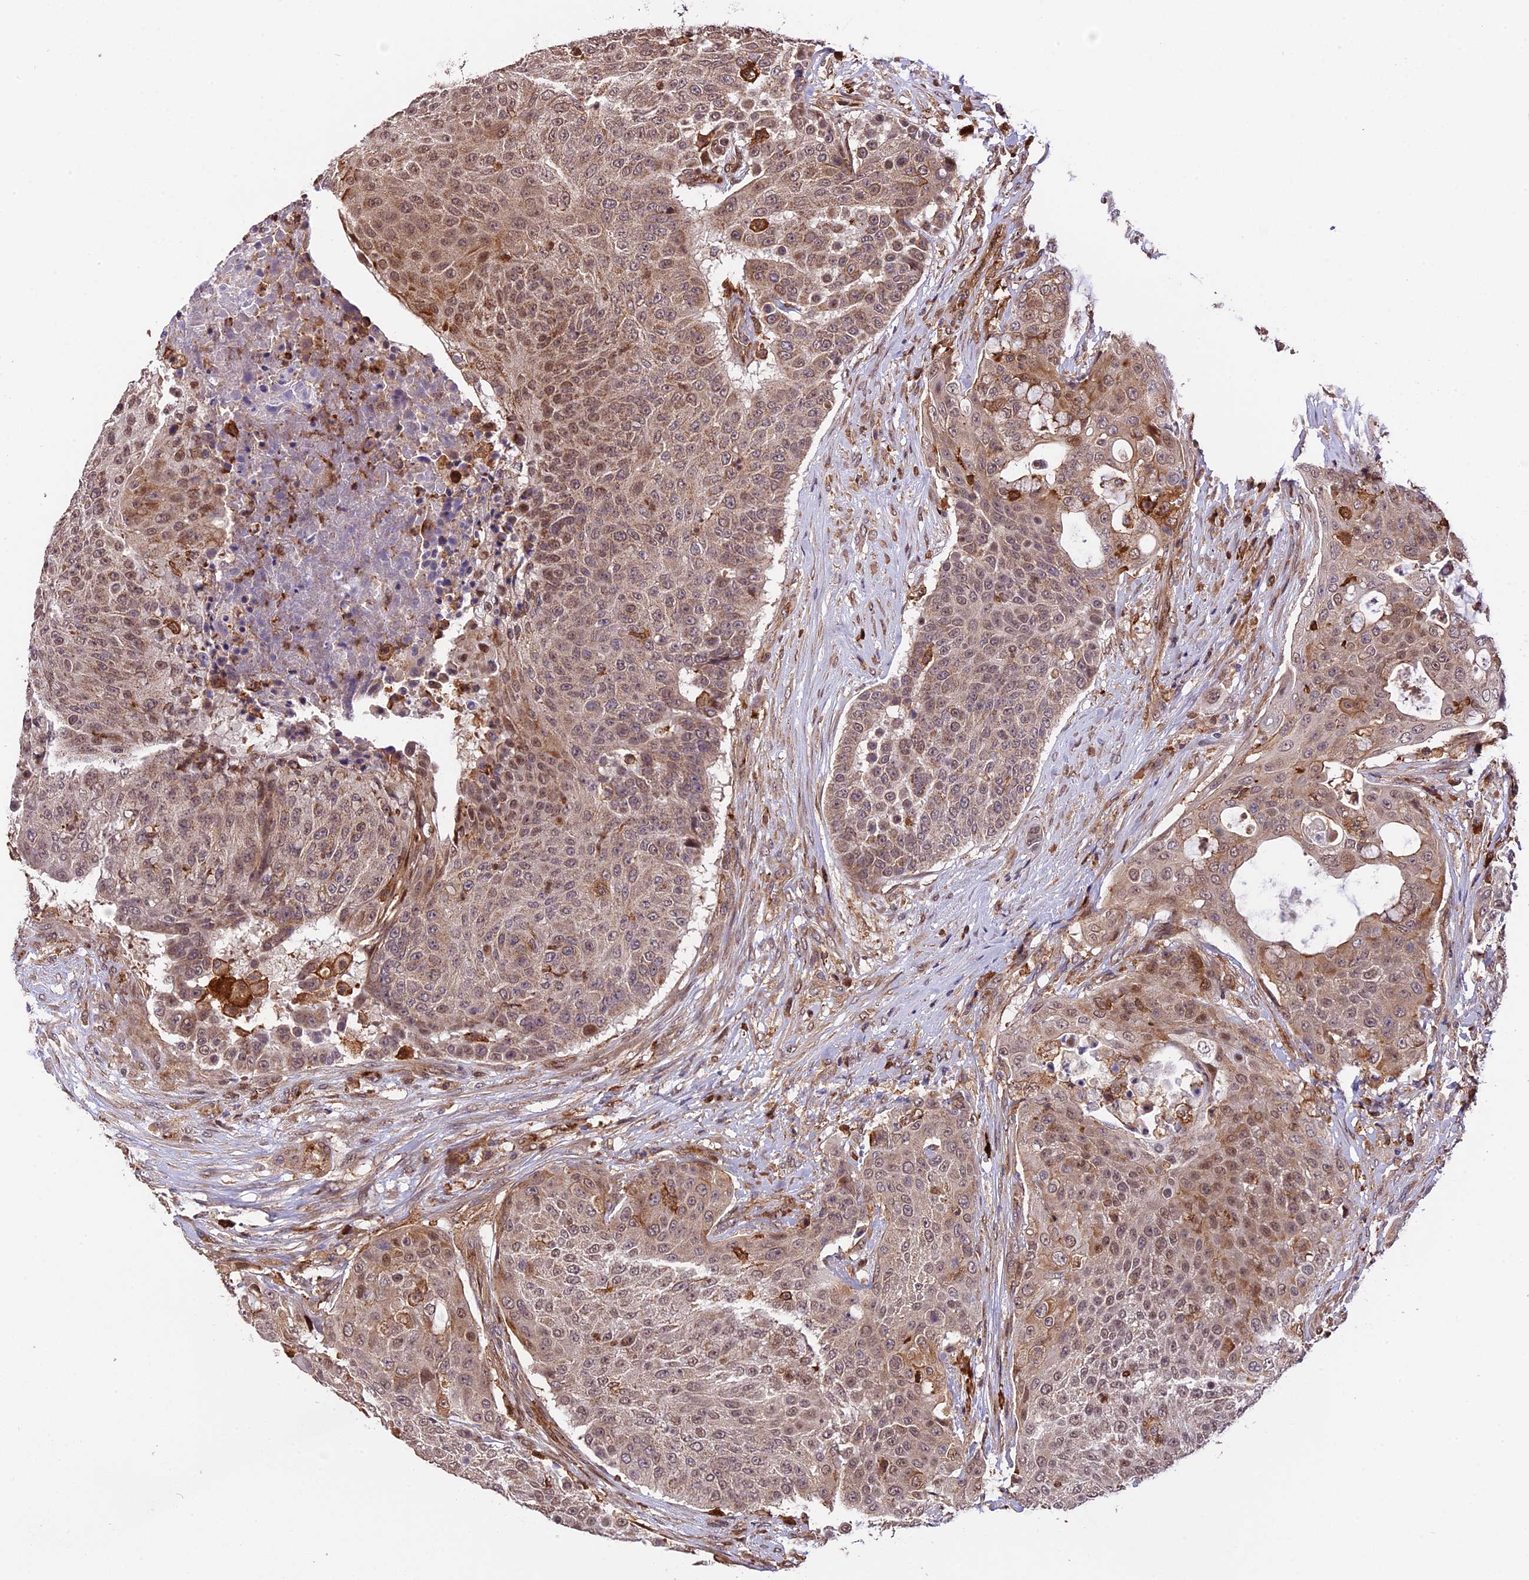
{"staining": {"intensity": "weak", "quantity": ">75%", "location": "cytoplasmic/membranous,nuclear"}, "tissue": "urothelial cancer", "cell_type": "Tumor cells", "image_type": "cancer", "snomed": [{"axis": "morphology", "description": "Urothelial carcinoma, High grade"}, {"axis": "topography", "description": "Urinary bladder"}], "caption": "Urothelial cancer was stained to show a protein in brown. There is low levels of weak cytoplasmic/membranous and nuclear positivity in approximately >75% of tumor cells.", "gene": "HERPUD1", "patient": {"sex": "female", "age": 63}}